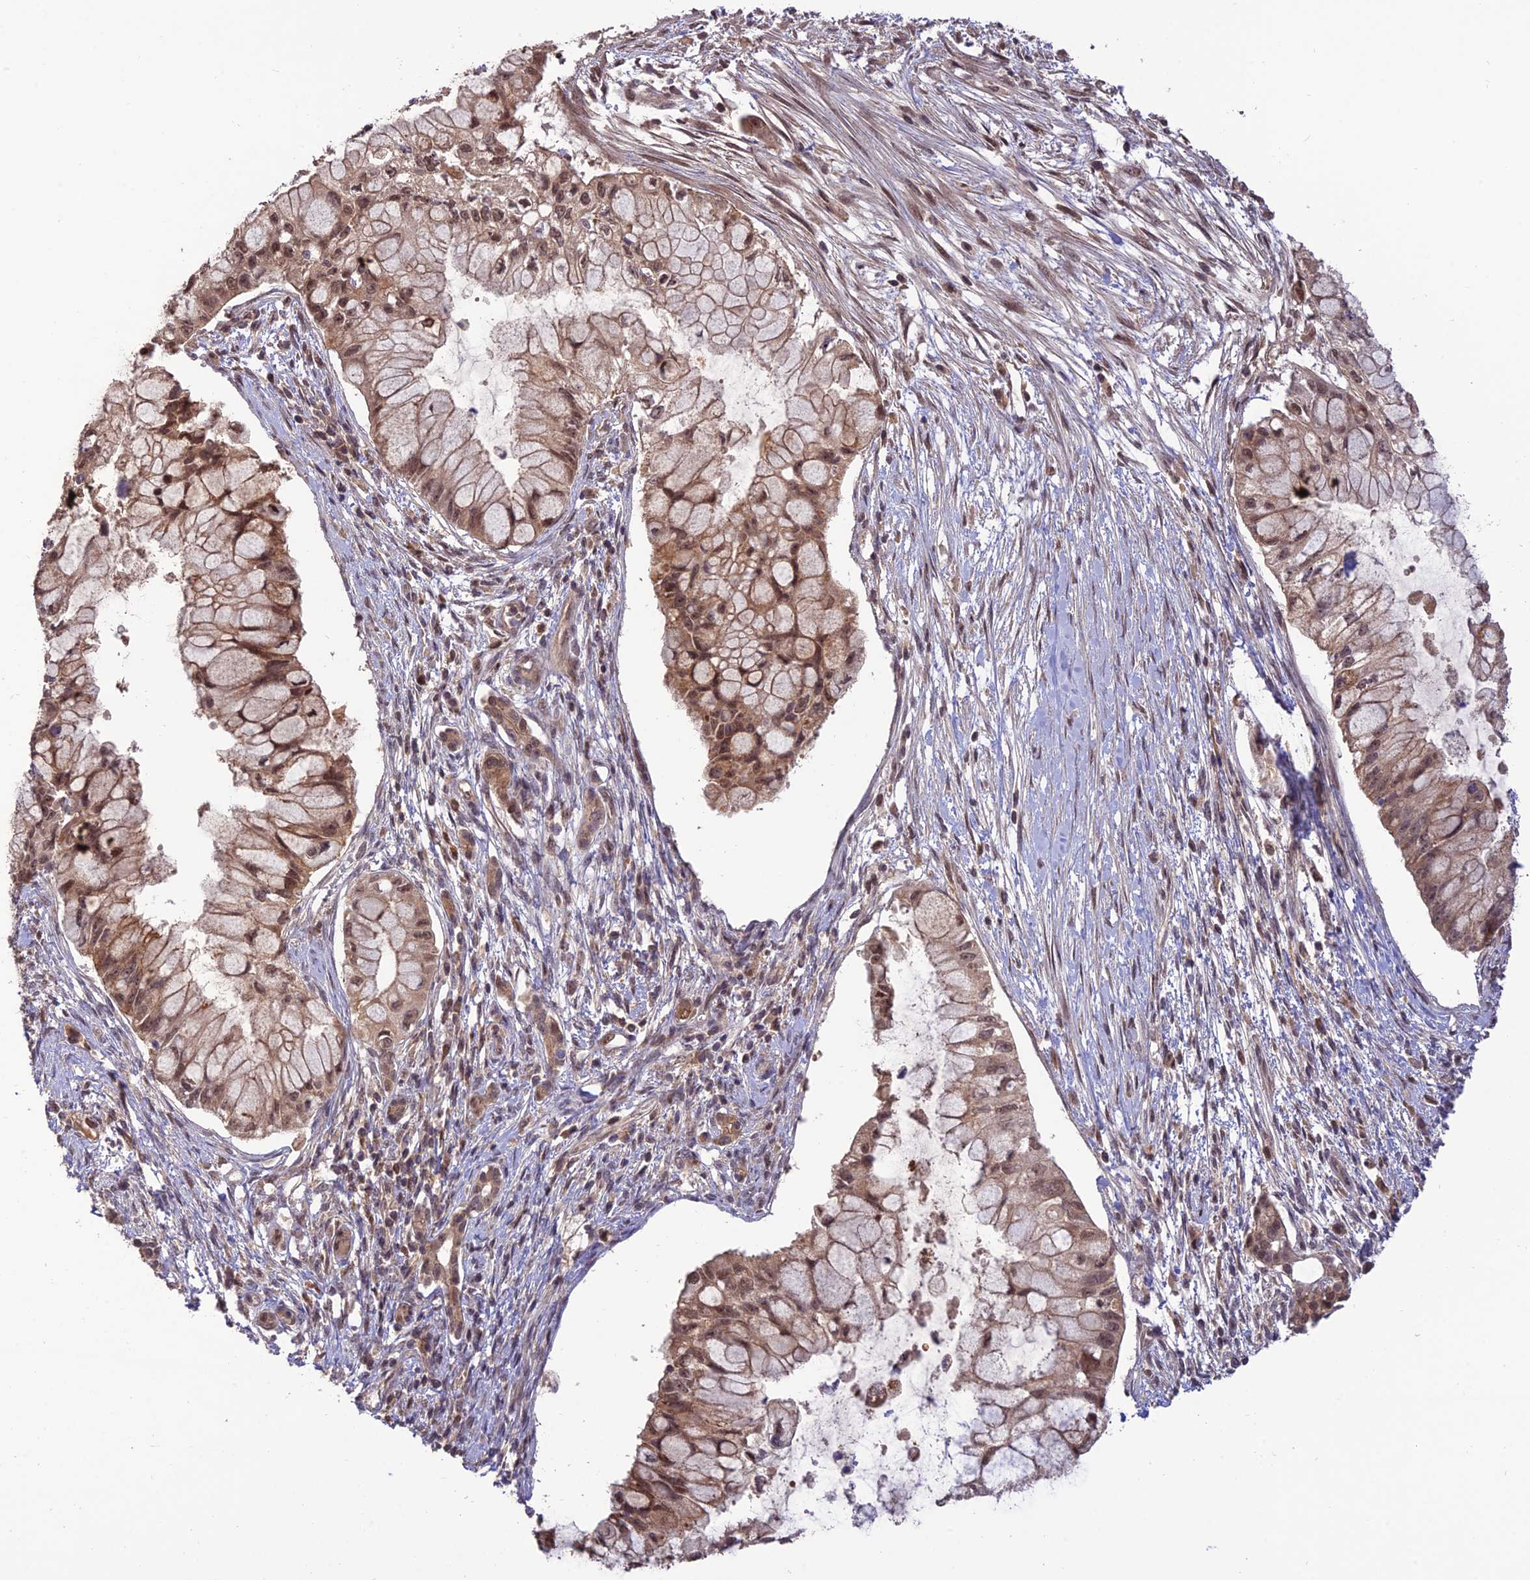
{"staining": {"intensity": "moderate", "quantity": ">75%", "location": "cytoplasmic/membranous,nuclear"}, "tissue": "pancreatic cancer", "cell_type": "Tumor cells", "image_type": "cancer", "snomed": [{"axis": "morphology", "description": "Adenocarcinoma, NOS"}, {"axis": "topography", "description": "Pancreas"}], "caption": "Moderate cytoplasmic/membranous and nuclear protein staining is present in about >75% of tumor cells in pancreatic adenocarcinoma.", "gene": "REV1", "patient": {"sex": "male", "age": 48}}